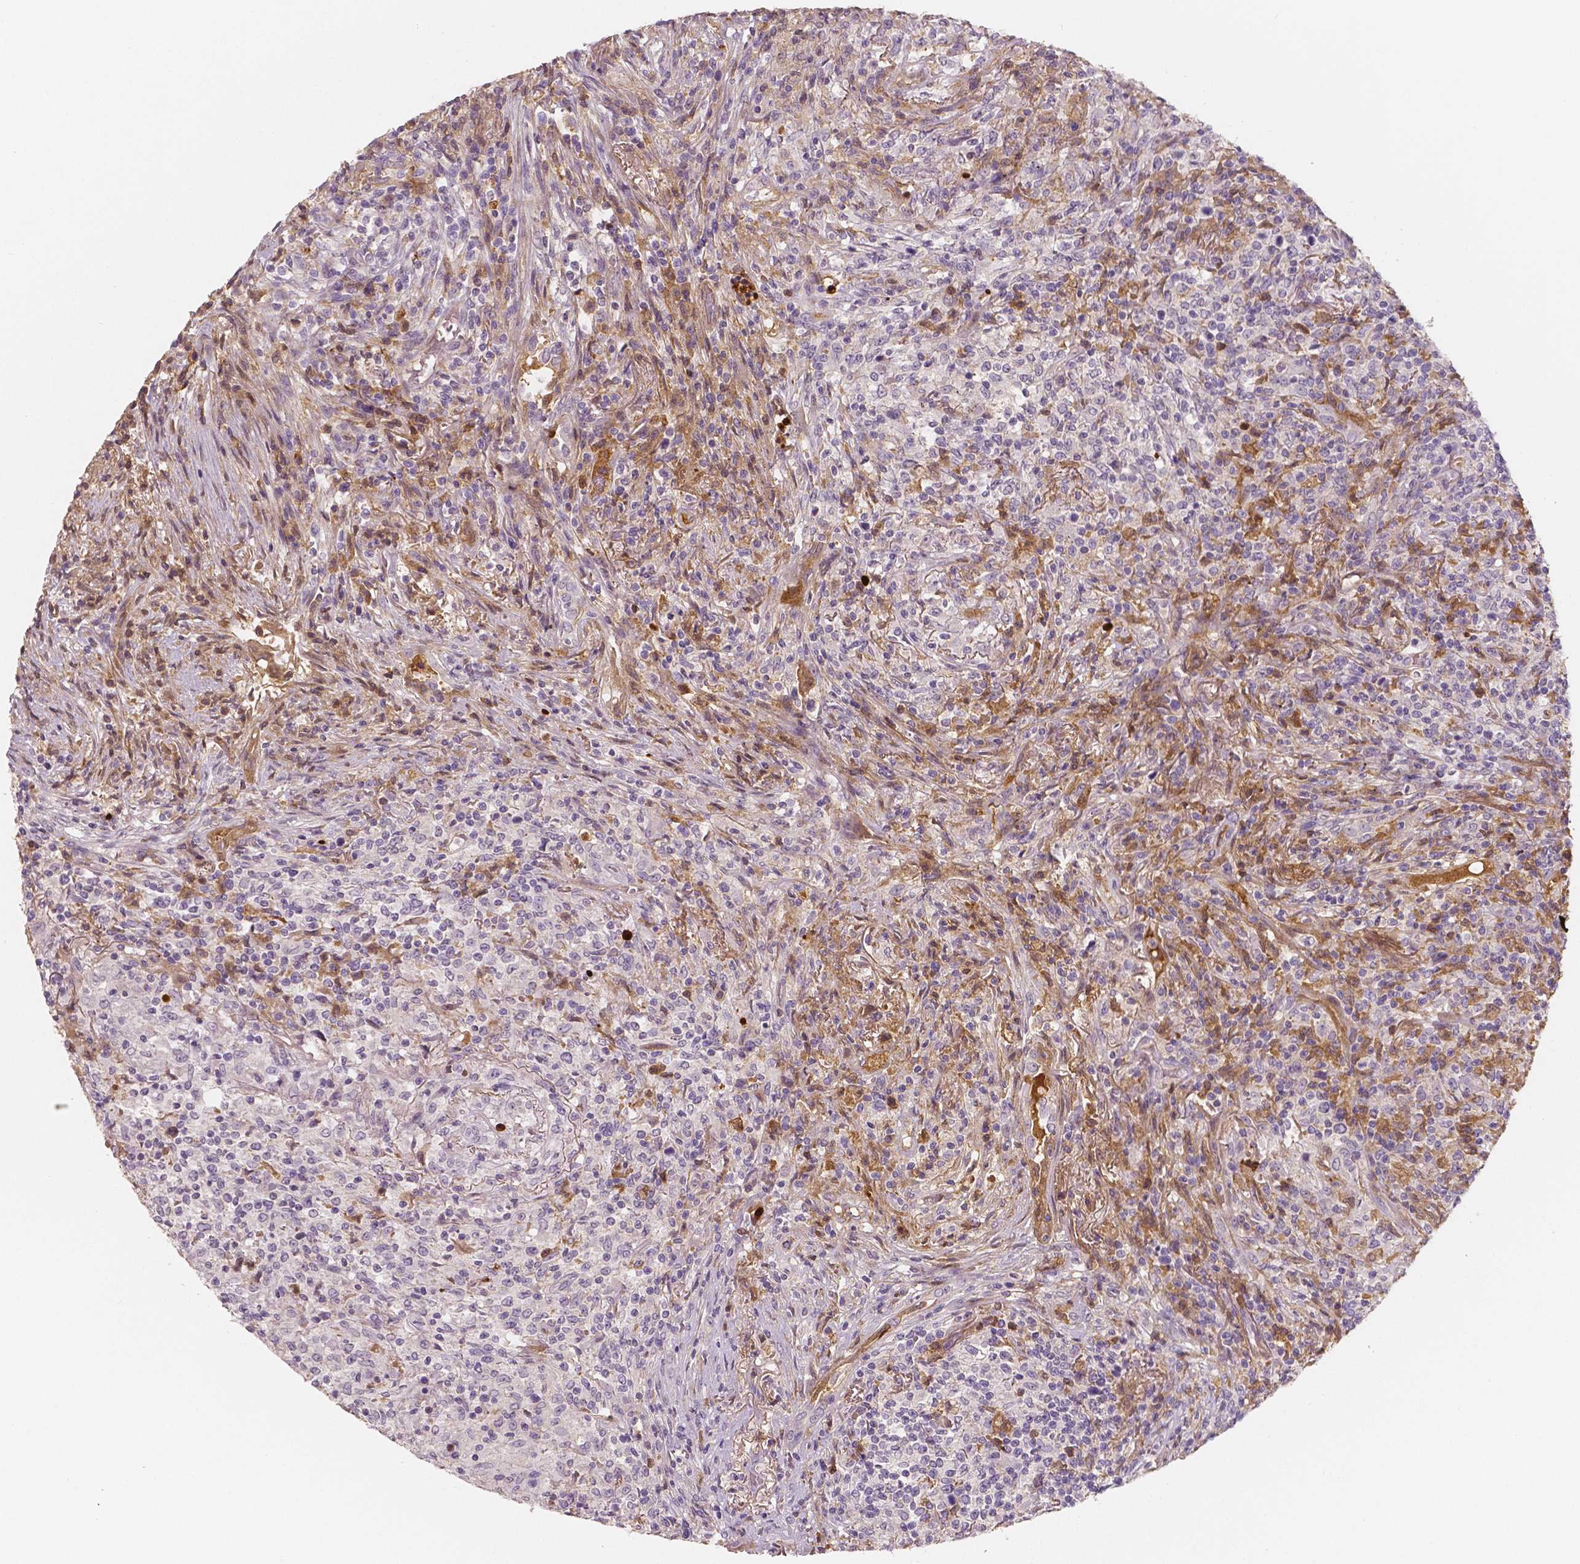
{"staining": {"intensity": "negative", "quantity": "none", "location": "none"}, "tissue": "lymphoma", "cell_type": "Tumor cells", "image_type": "cancer", "snomed": [{"axis": "morphology", "description": "Malignant lymphoma, non-Hodgkin's type, High grade"}, {"axis": "topography", "description": "Lung"}], "caption": "Immunohistochemical staining of malignant lymphoma, non-Hodgkin's type (high-grade) displays no significant positivity in tumor cells.", "gene": "APOA4", "patient": {"sex": "male", "age": 79}}